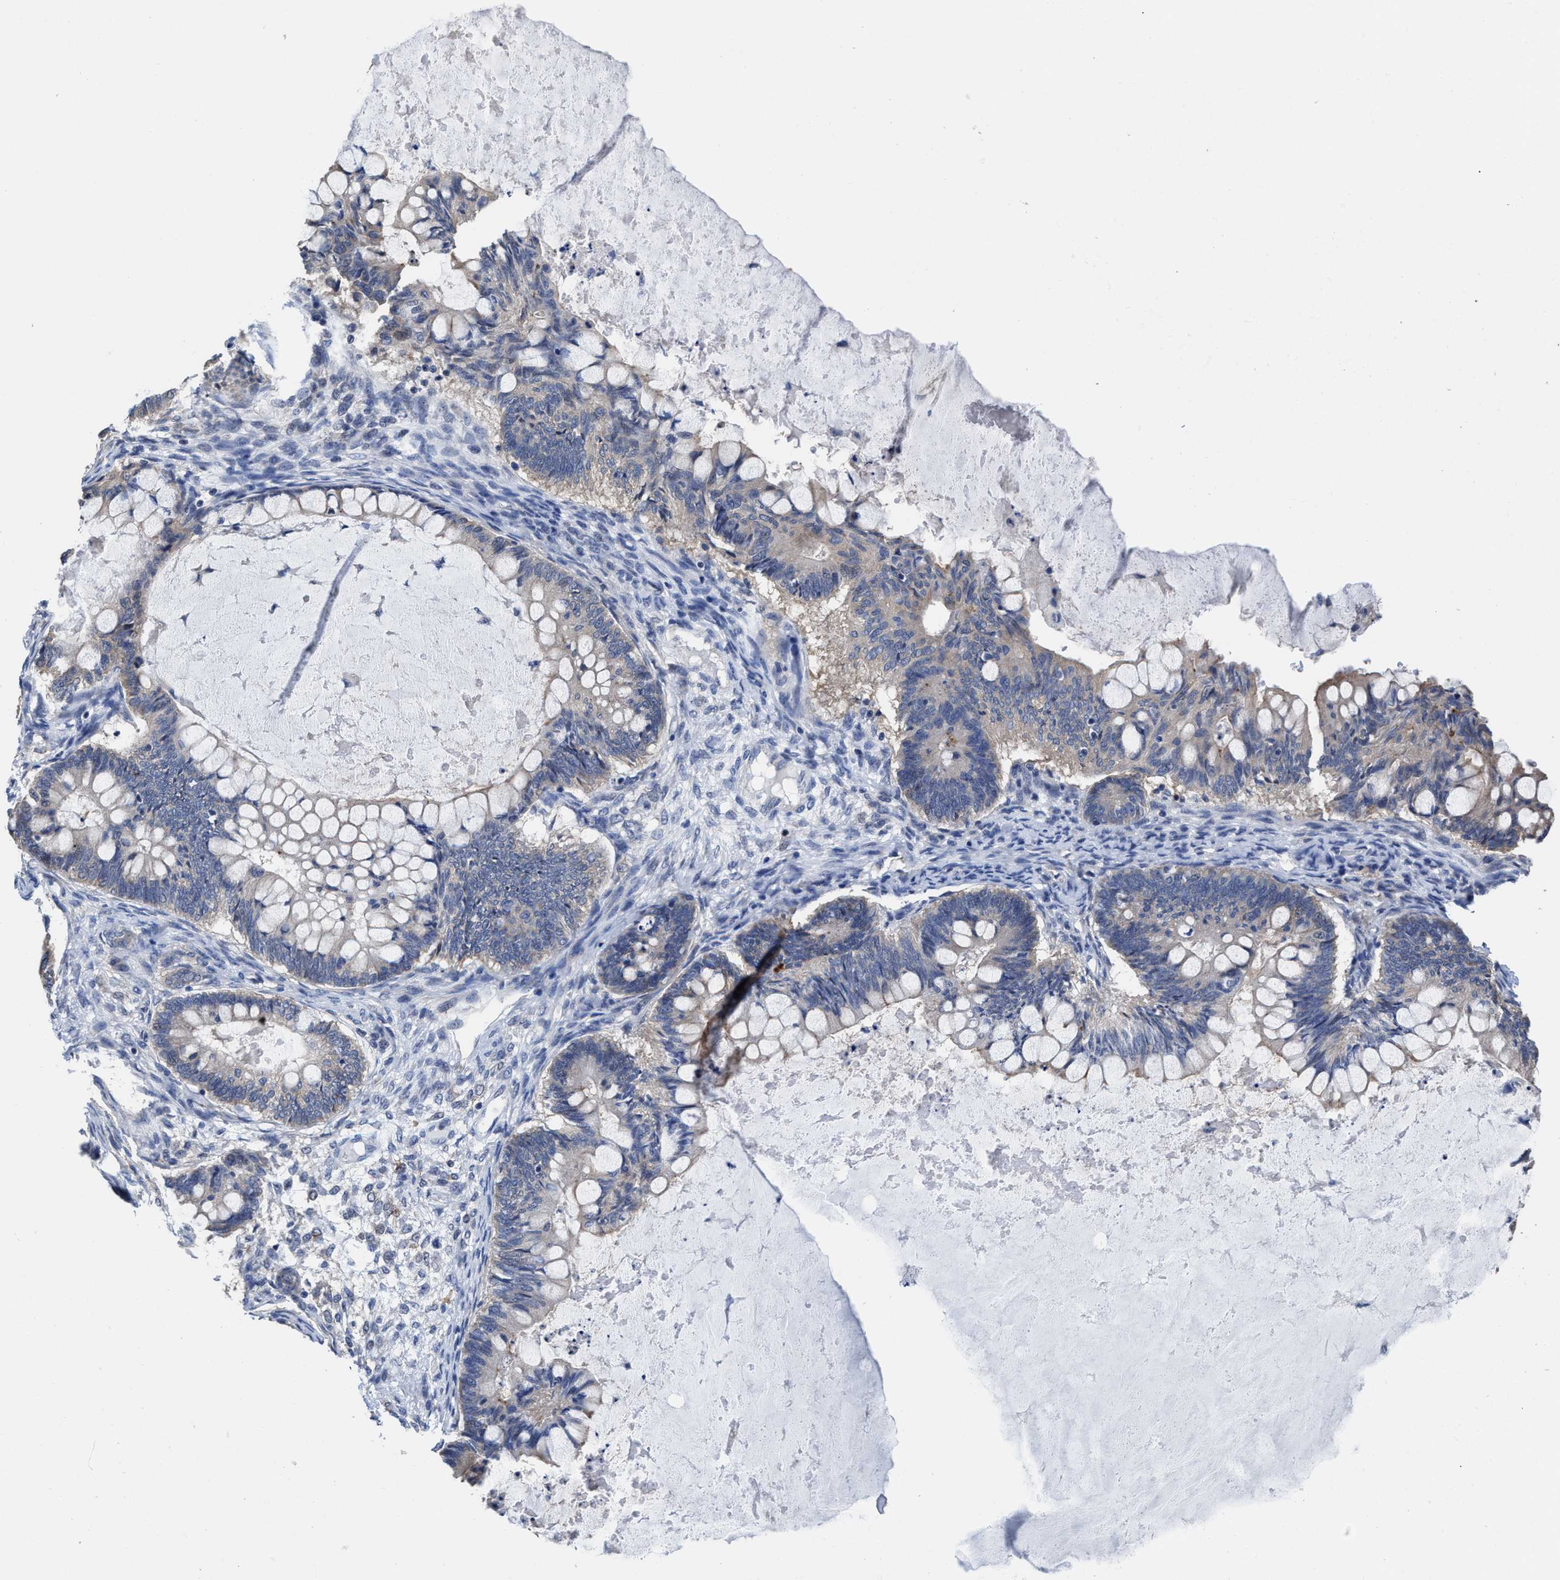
{"staining": {"intensity": "weak", "quantity": "<25%", "location": "cytoplasmic/membranous"}, "tissue": "ovarian cancer", "cell_type": "Tumor cells", "image_type": "cancer", "snomed": [{"axis": "morphology", "description": "Cystadenocarcinoma, mucinous, NOS"}, {"axis": "topography", "description": "Ovary"}], "caption": "Tumor cells show no significant staining in mucinous cystadenocarcinoma (ovarian).", "gene": "HOOK1", "patient": {"sex": "female", "age": 61}}